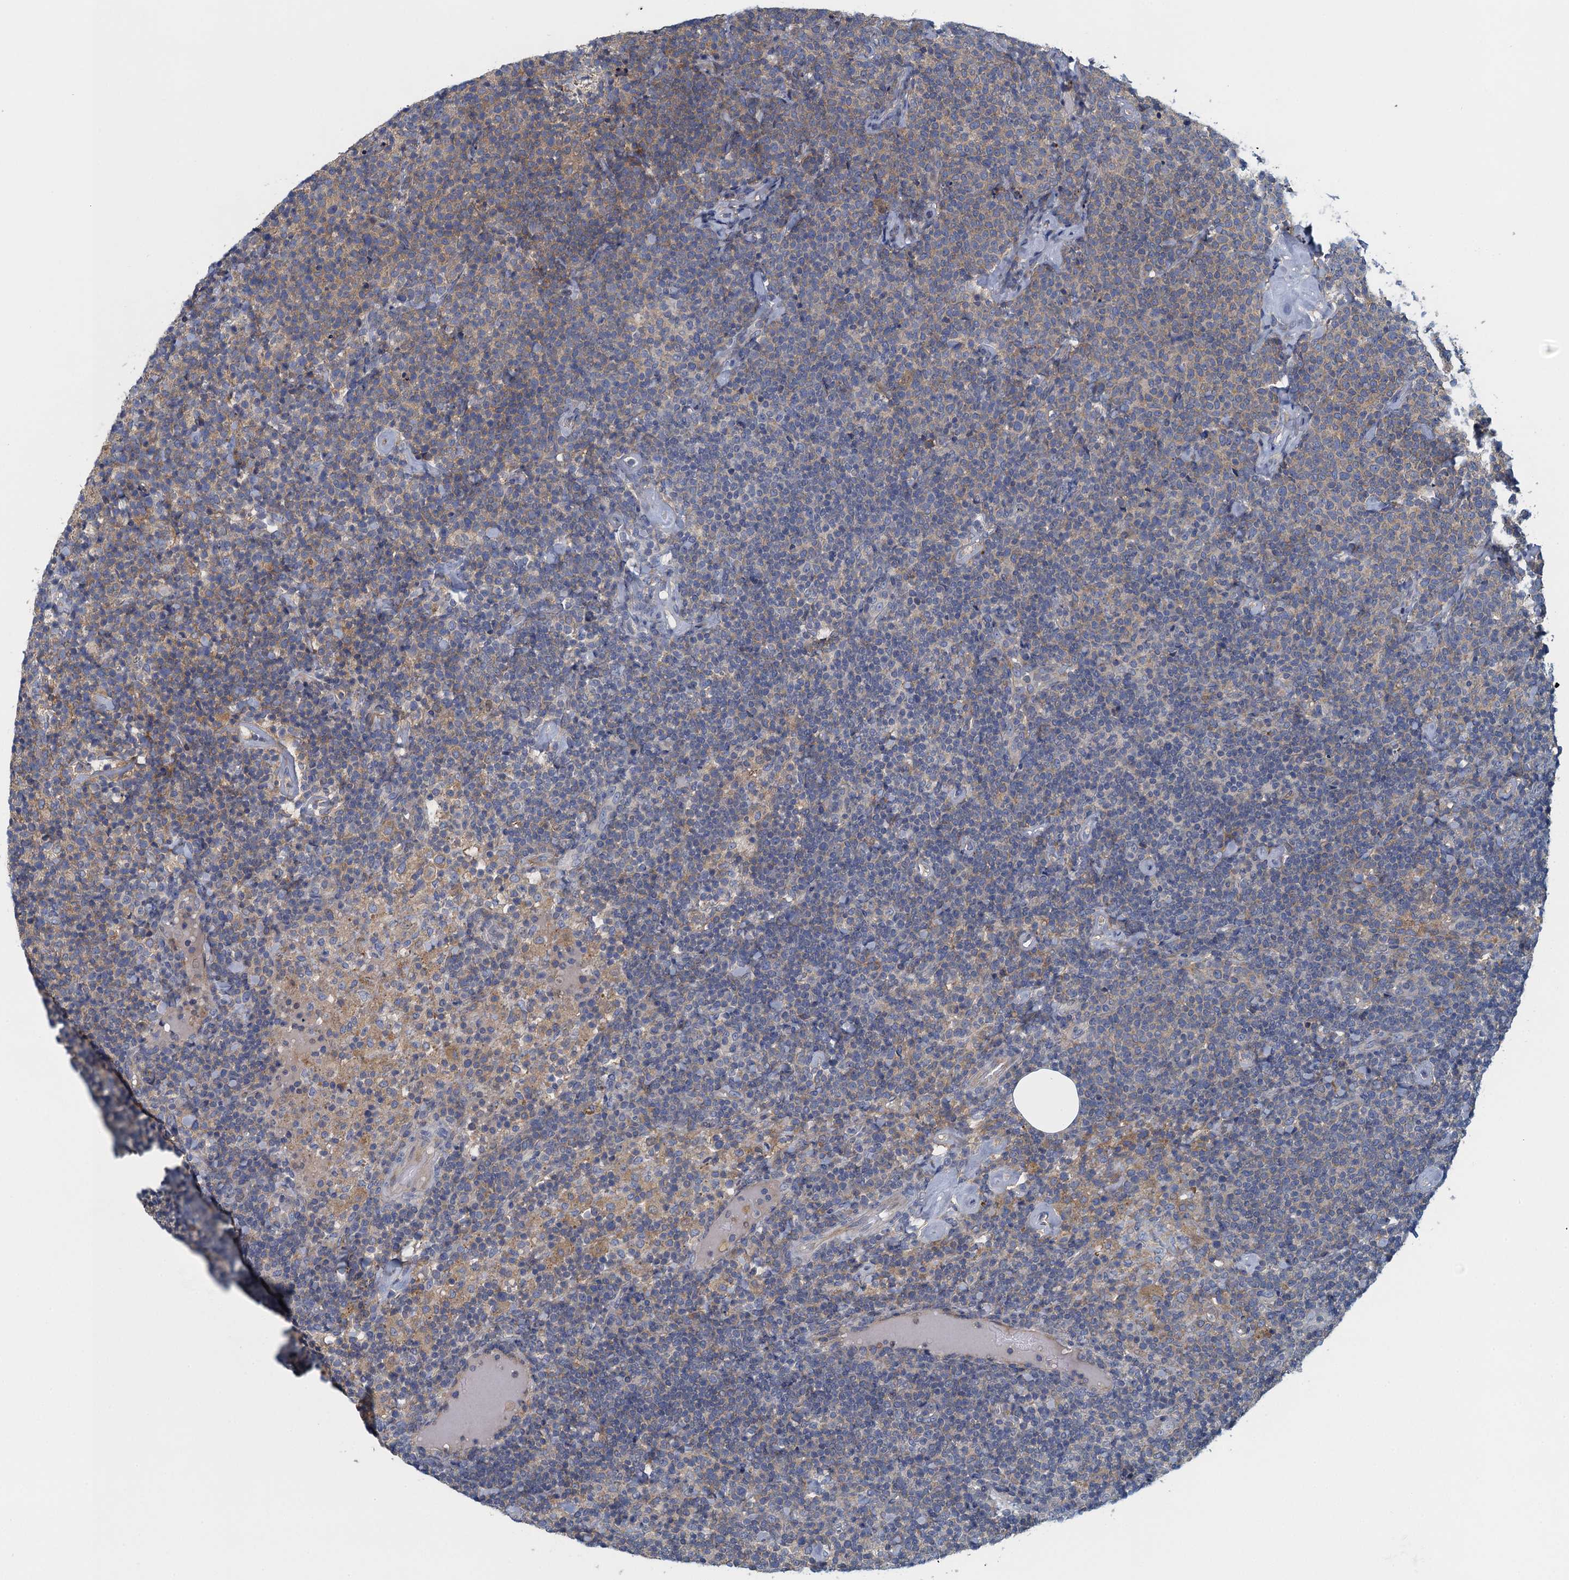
{"staining": {"intensity": "negative", "quantity": "none", "location": "none"}, "tissue": "lymphoma", "cell_type": "Tumor cells", "image_type": "cancer", "snomed": [{"axis": "morphology", "description": "Malignant lymphoma, non-Hodgkin's type, High grade"}, {"axis": "topography", "description": "Lymph node"}], "caption": "This image is of high-grade malignant lymphoma, non-Hodgkin's type stained with immunohistochemistry (IHC) to label a protein in brown with the nuclei are counter-stained blue. There is no staining in tumor cells.", "gene": "NCKAP1L", "patient": {"sex": "male", "age": 61}}